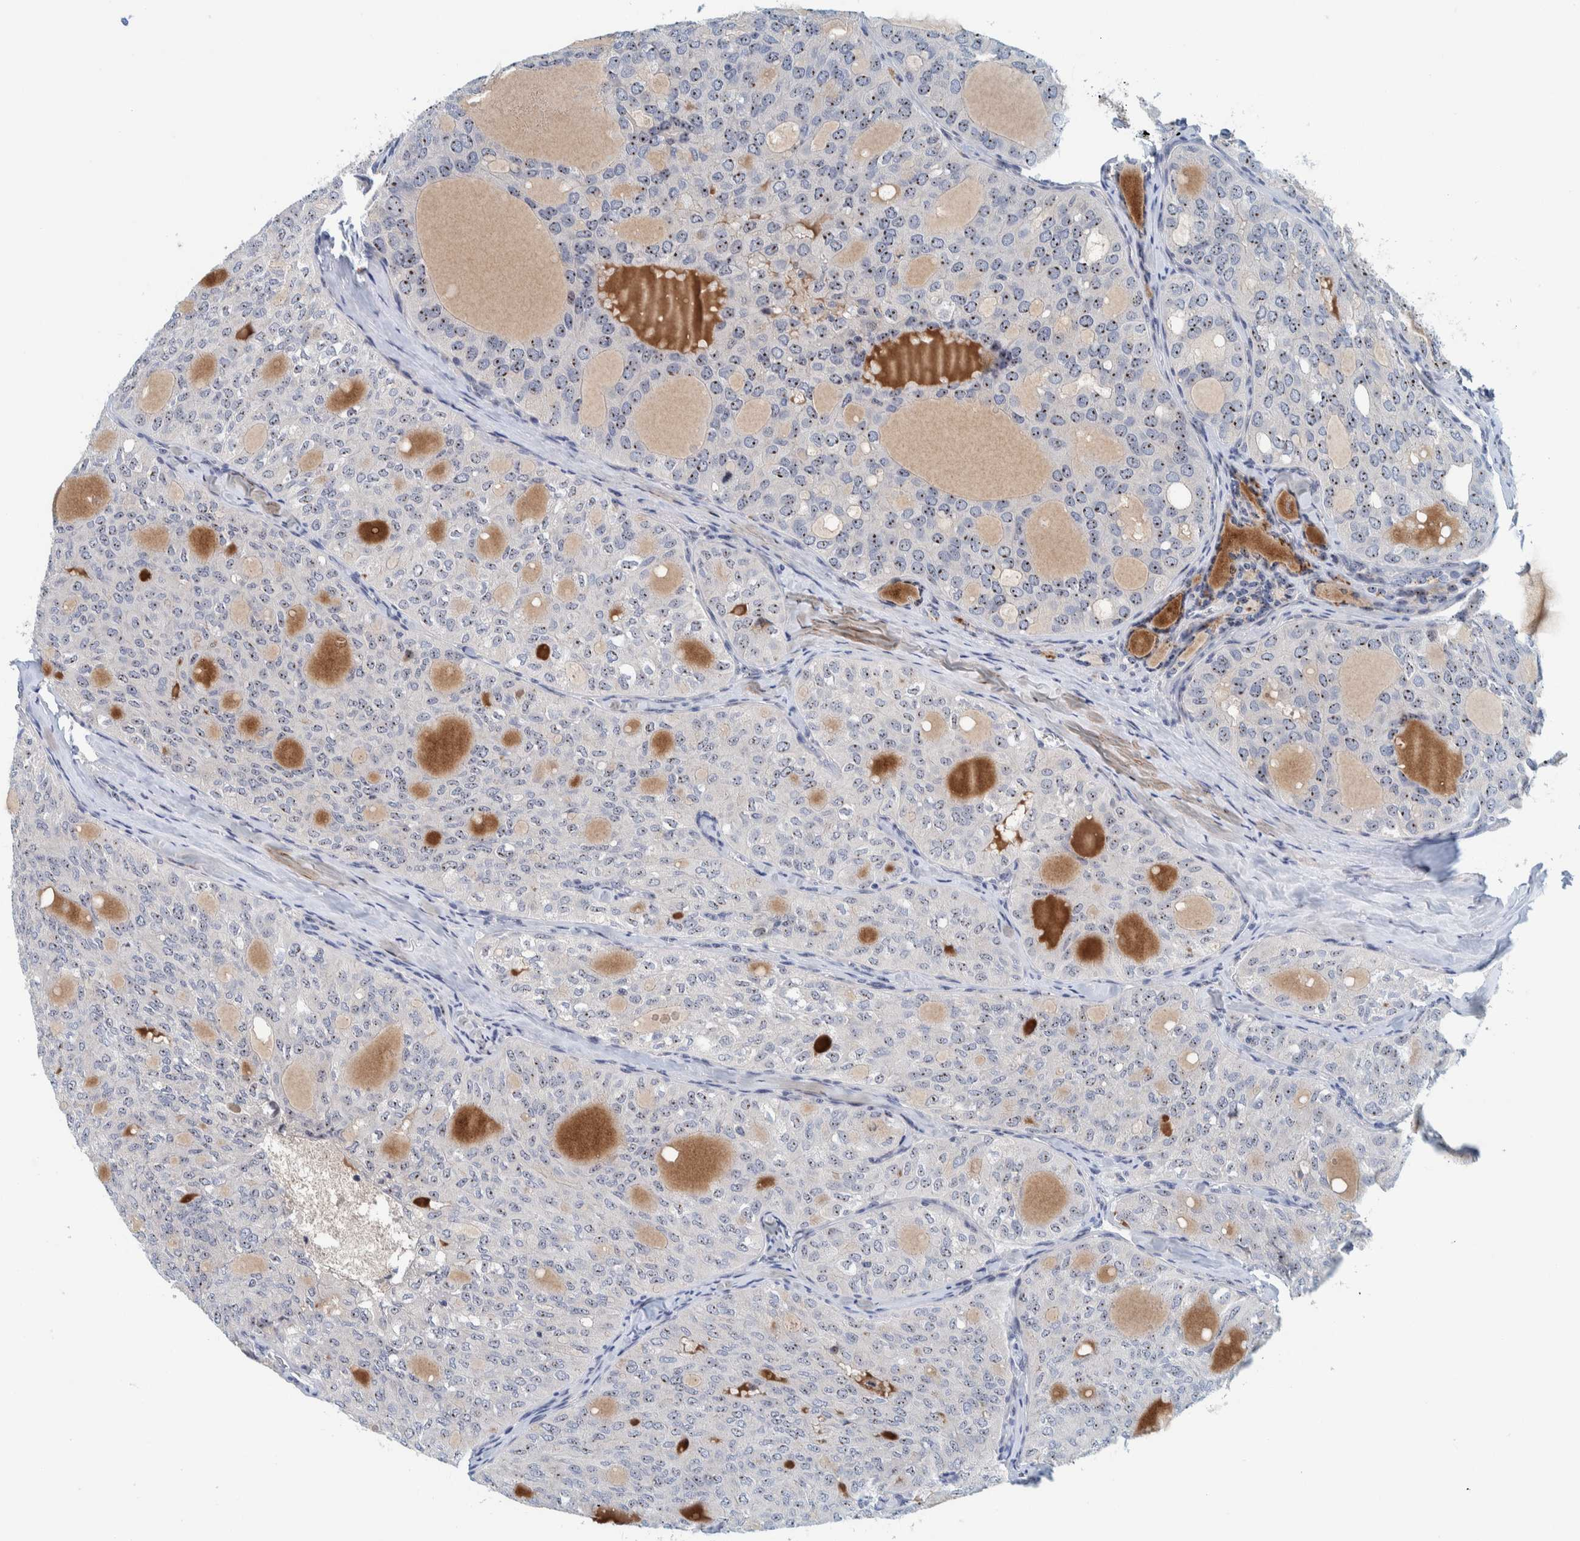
{"staining": {"intensity": "moderate", "quantity": ">75%", "location": "nuclear"}, "tissue": "thyroid cancer", "cell_type": "Tumor cells", "image_type": "cancer", "snomed": [{"axis": "morphology", "description": "Follicular adenoma carcinoma, NOS"}, {"axis": "topography", "description": "Thyroid gland"}], "caption": "Immunohistochemistry (IHC) image of neoplastic tissue: thyroid cancer (follicular adenoma carcinoma) stained using IHC reveals medium levels of moderate protein expression localized specifically in the nuclear of tumor cells, appearing as a nuclear brown color.", "gene": "NOL11", "patient": {"sex": "male", "age": 75}}